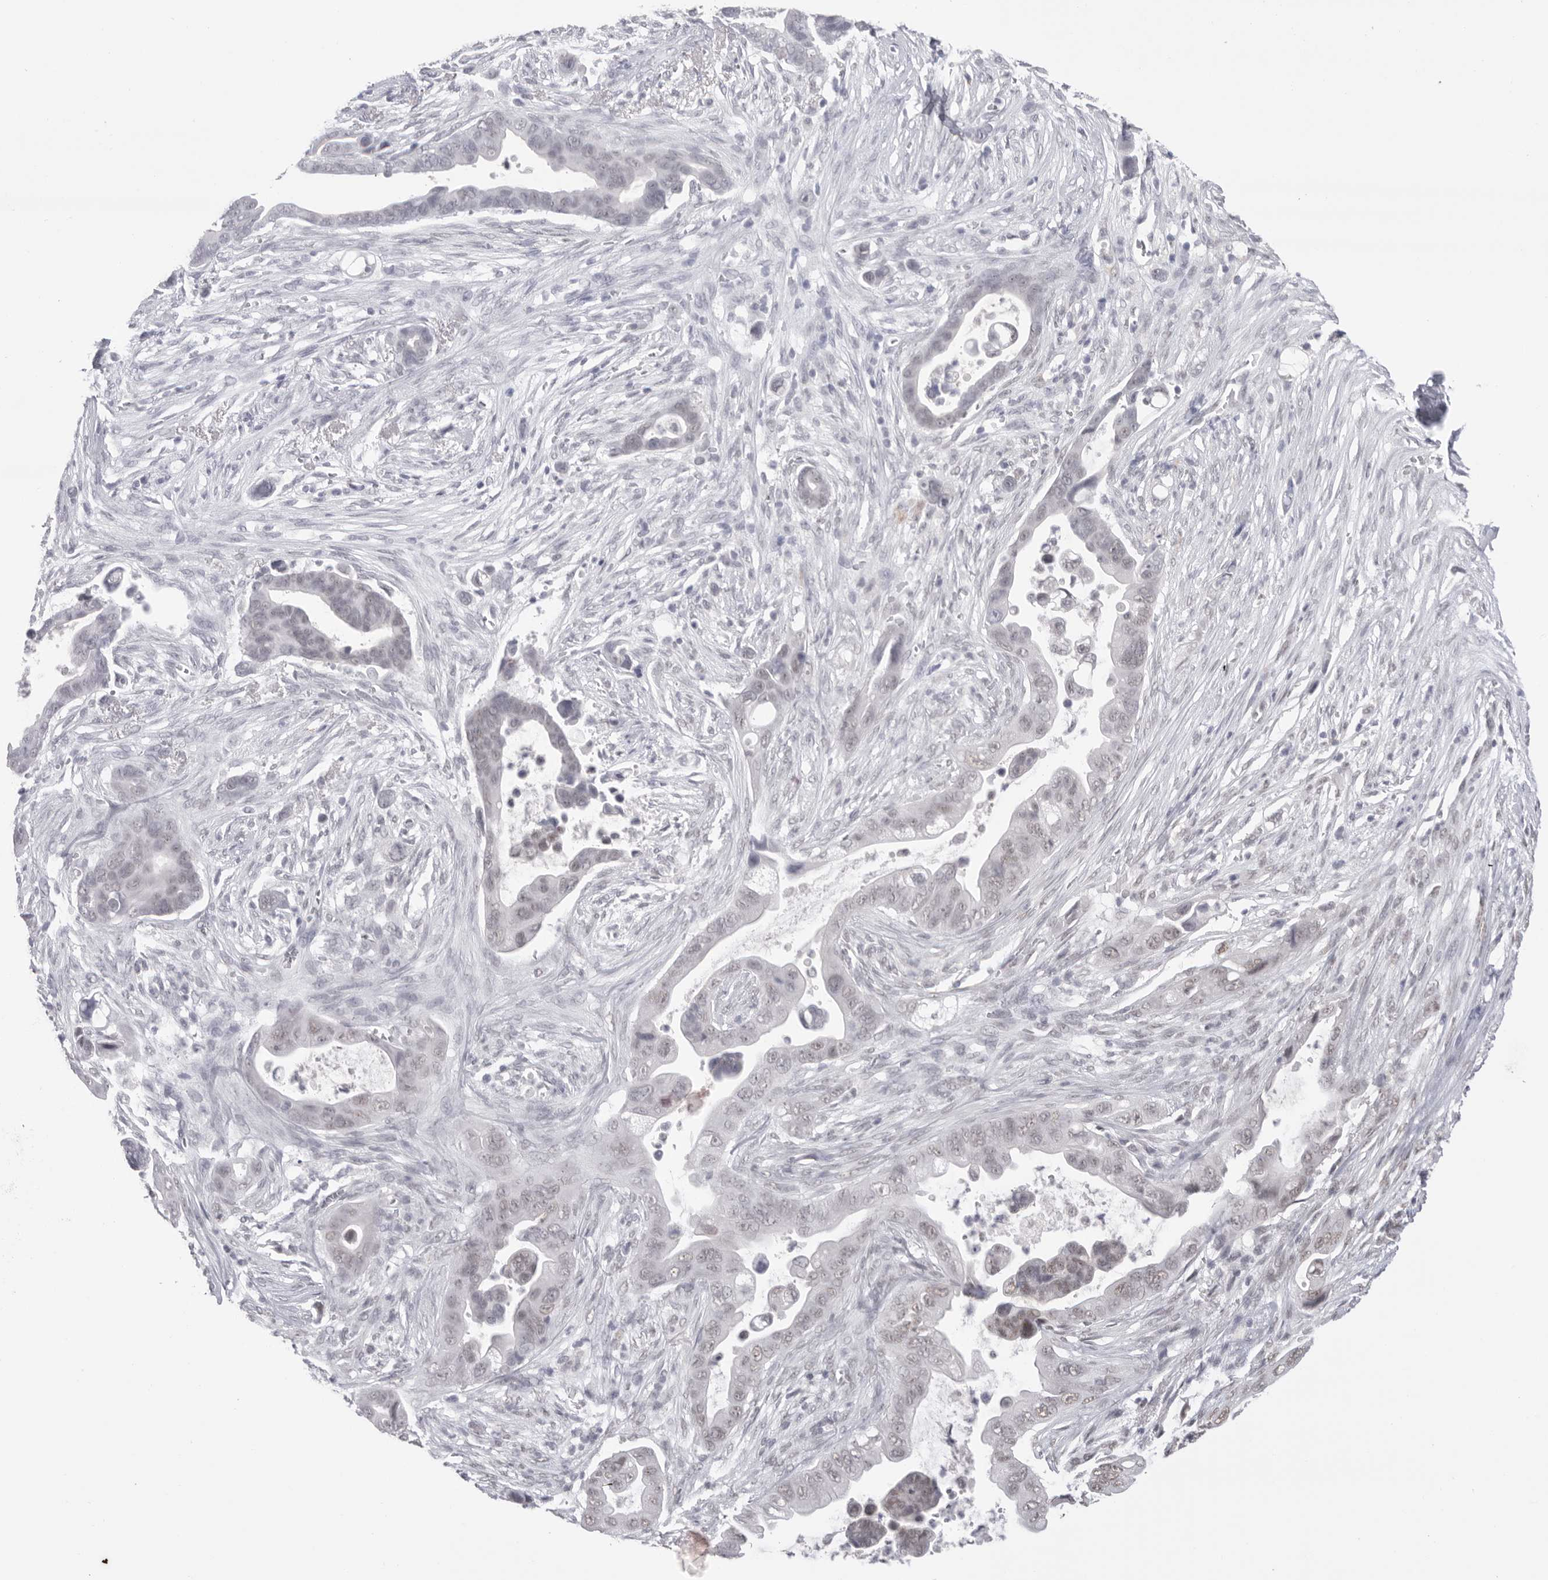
{"staining": {"intensity": "moderate", "quantity": "25%-75%", "location": "nuclear"}, "tissue": "pancreatic cancer", "cell_type": "Tumor cells", "image_type": "cancer", "snomed": [{"axis": "morphology", "description": "Adenocarcinoma, NOS"}, {"axis": "topography", "description": "Pancreas"}], "caption": "Adenocarcinoma (pancreatic) stained with immunohistochemistry demonstrates moderate nuclear expression in approximately 25%-75% of tumor cells. Nuclei are stained in blue.", "gene": "BCLAF3", "patient": {"sex": "female", "age": 72}}